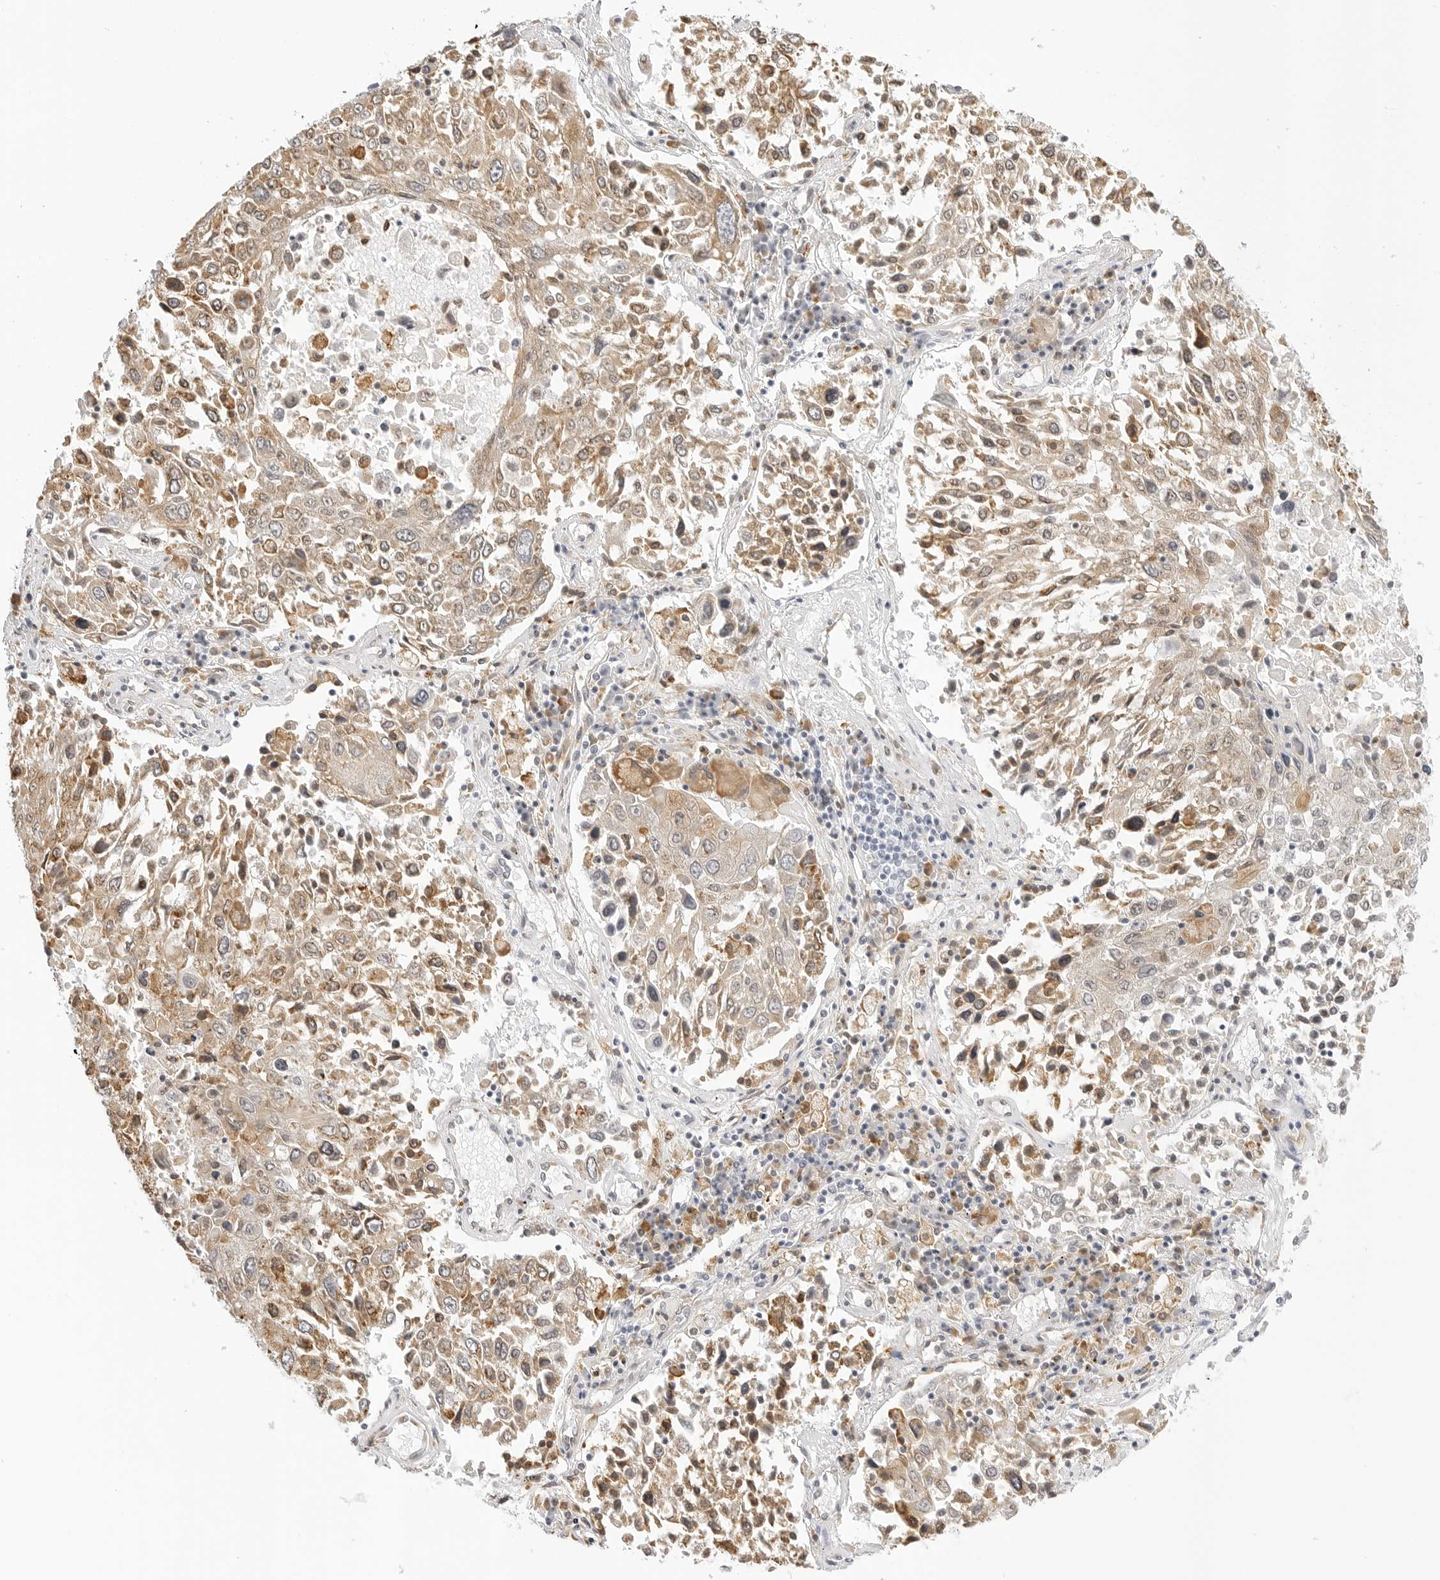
{"staining": {"intensity": "moderate", "quantity": ">75%", "location": "cytoplasmic/membranous"}, "tissue": "lung cancer", "cell_type": "Tumor cells", "image_type": "cancer", "snomed": [{"axis": "morphology", "description": "Squamous cell carcinoma, NOS"}, {"axis": "topography", "description": "Lung"}], "caption": "Immunohistochemical staining of lung cancer exhibits medium levels of moderate cytoplasmic/membranous protein expression in approximately >75% of tumor cells.", "gene": "THEM4", "patient": {"sex": "male", "age": 65}}